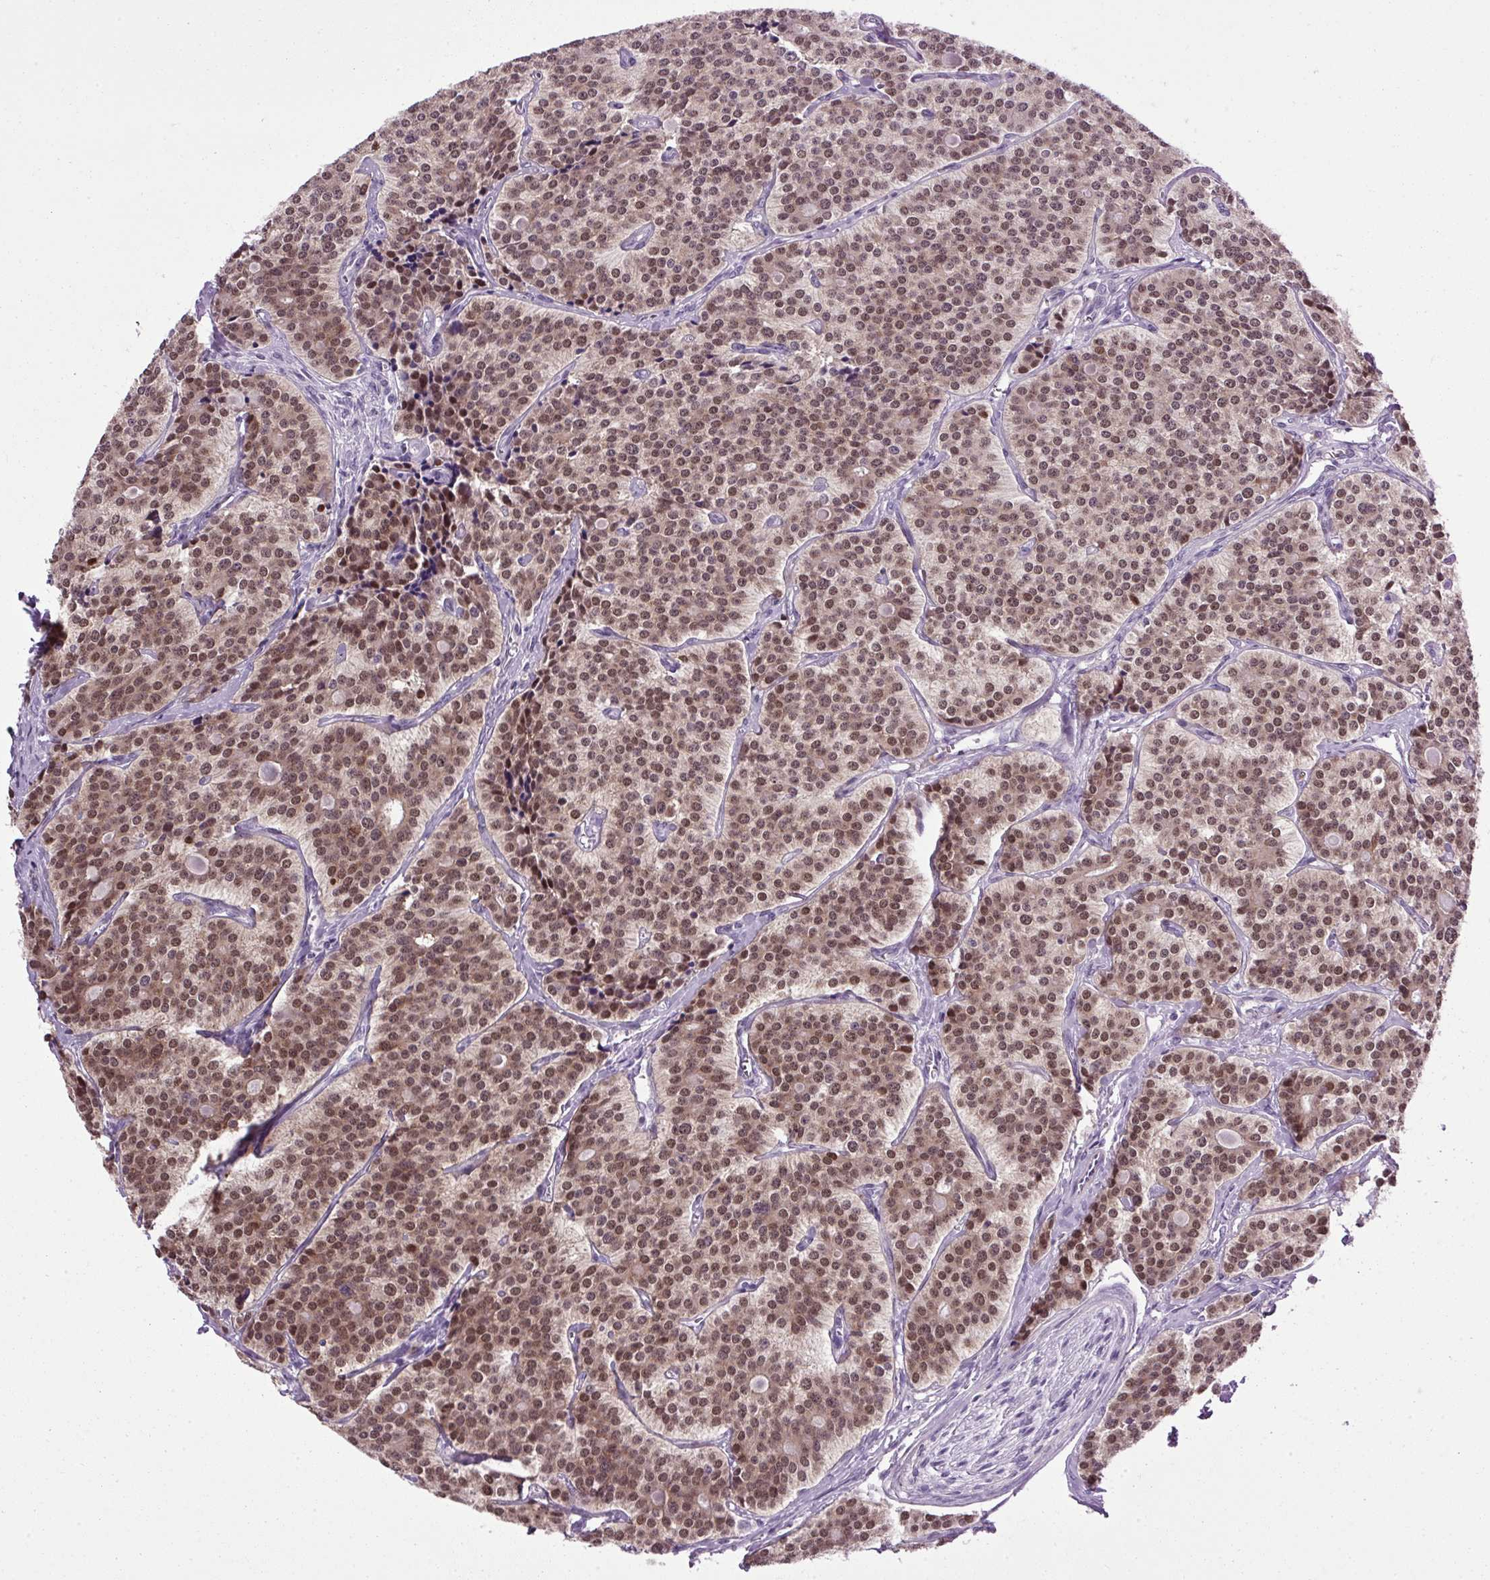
{"staining": {"intensity": "moderate", "quantity": ">75%", "location": "nuclear"}, "tissue": "carcinoid", "cell_type": "Tumor cells", "image_type": "cancer", "snomed": [{"axis": "morphology", "description": "Carcinoid, malignant, NOS"}, {"axis": "topography", "description": "Small intestine"}], "caption": "Carcinoid stained for a protein (brown) exhibits moderate nuclear positive positivity in about >75% of tumor cells.", "gene": "A1CF", "patient": {"sex": "male", "age": 63}}